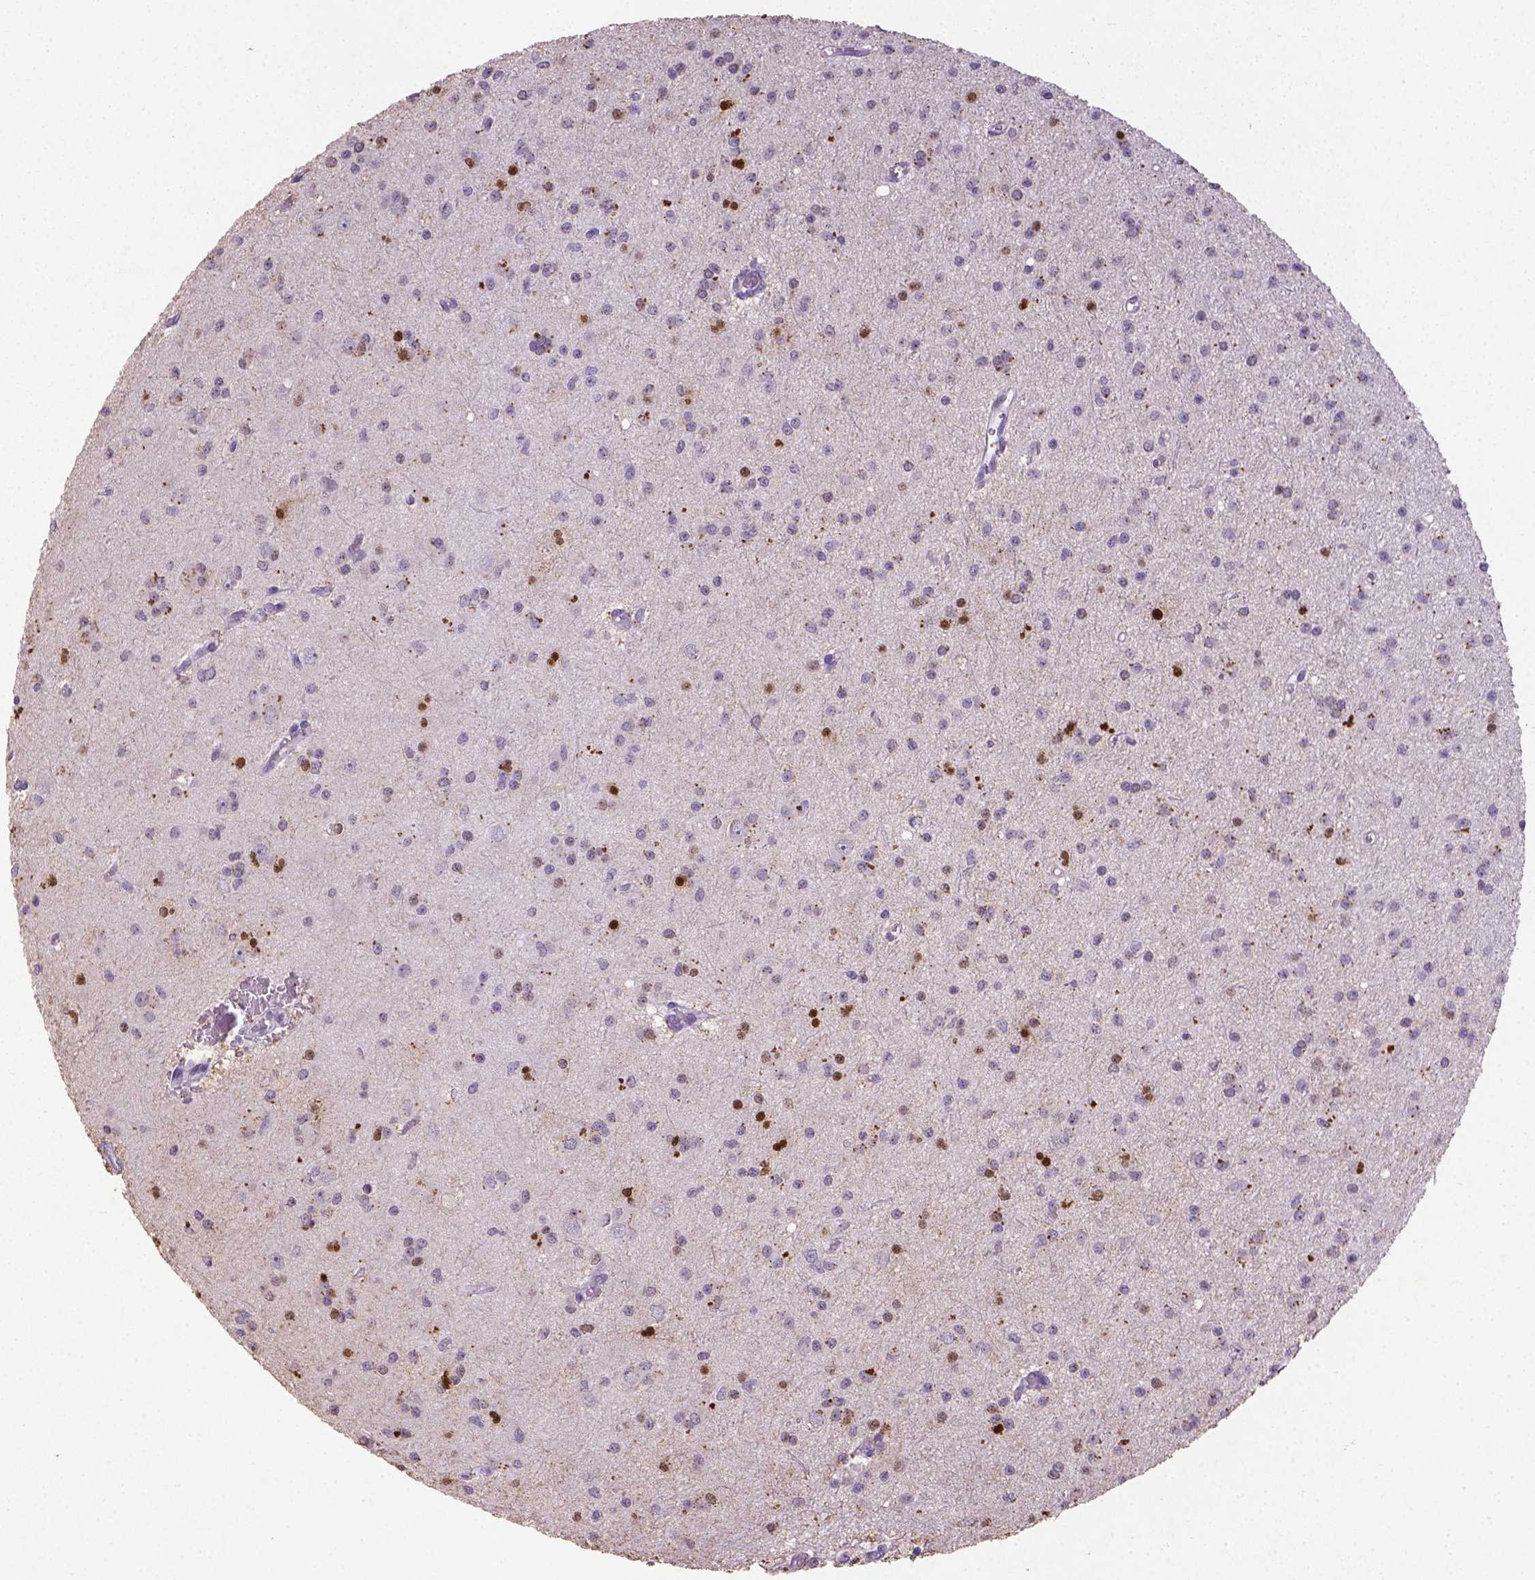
{"staining": {"intensity": "strong", "quantity": "<25%", "location": "nuclear"}, "tissue": "glioma", "cell_type": "Tumor cells", "image_type": "cancer", "snomed": [{"axis": "morphology", "description": "Glioma, malignant, Low grade"}, {"axis": "topography", "description": "Brain"}], "caption": "Malignant glioma (low-grade) stained for a protein demonstrates strong nuclear positivity in tumor cells. The staining is performed using DAB brown chromogen to label protein expression. The nuclei are counter-stained blue using hematoxylin.", "gene": "CDKN1A", "patient": {"sex": "male", "age": 27}}